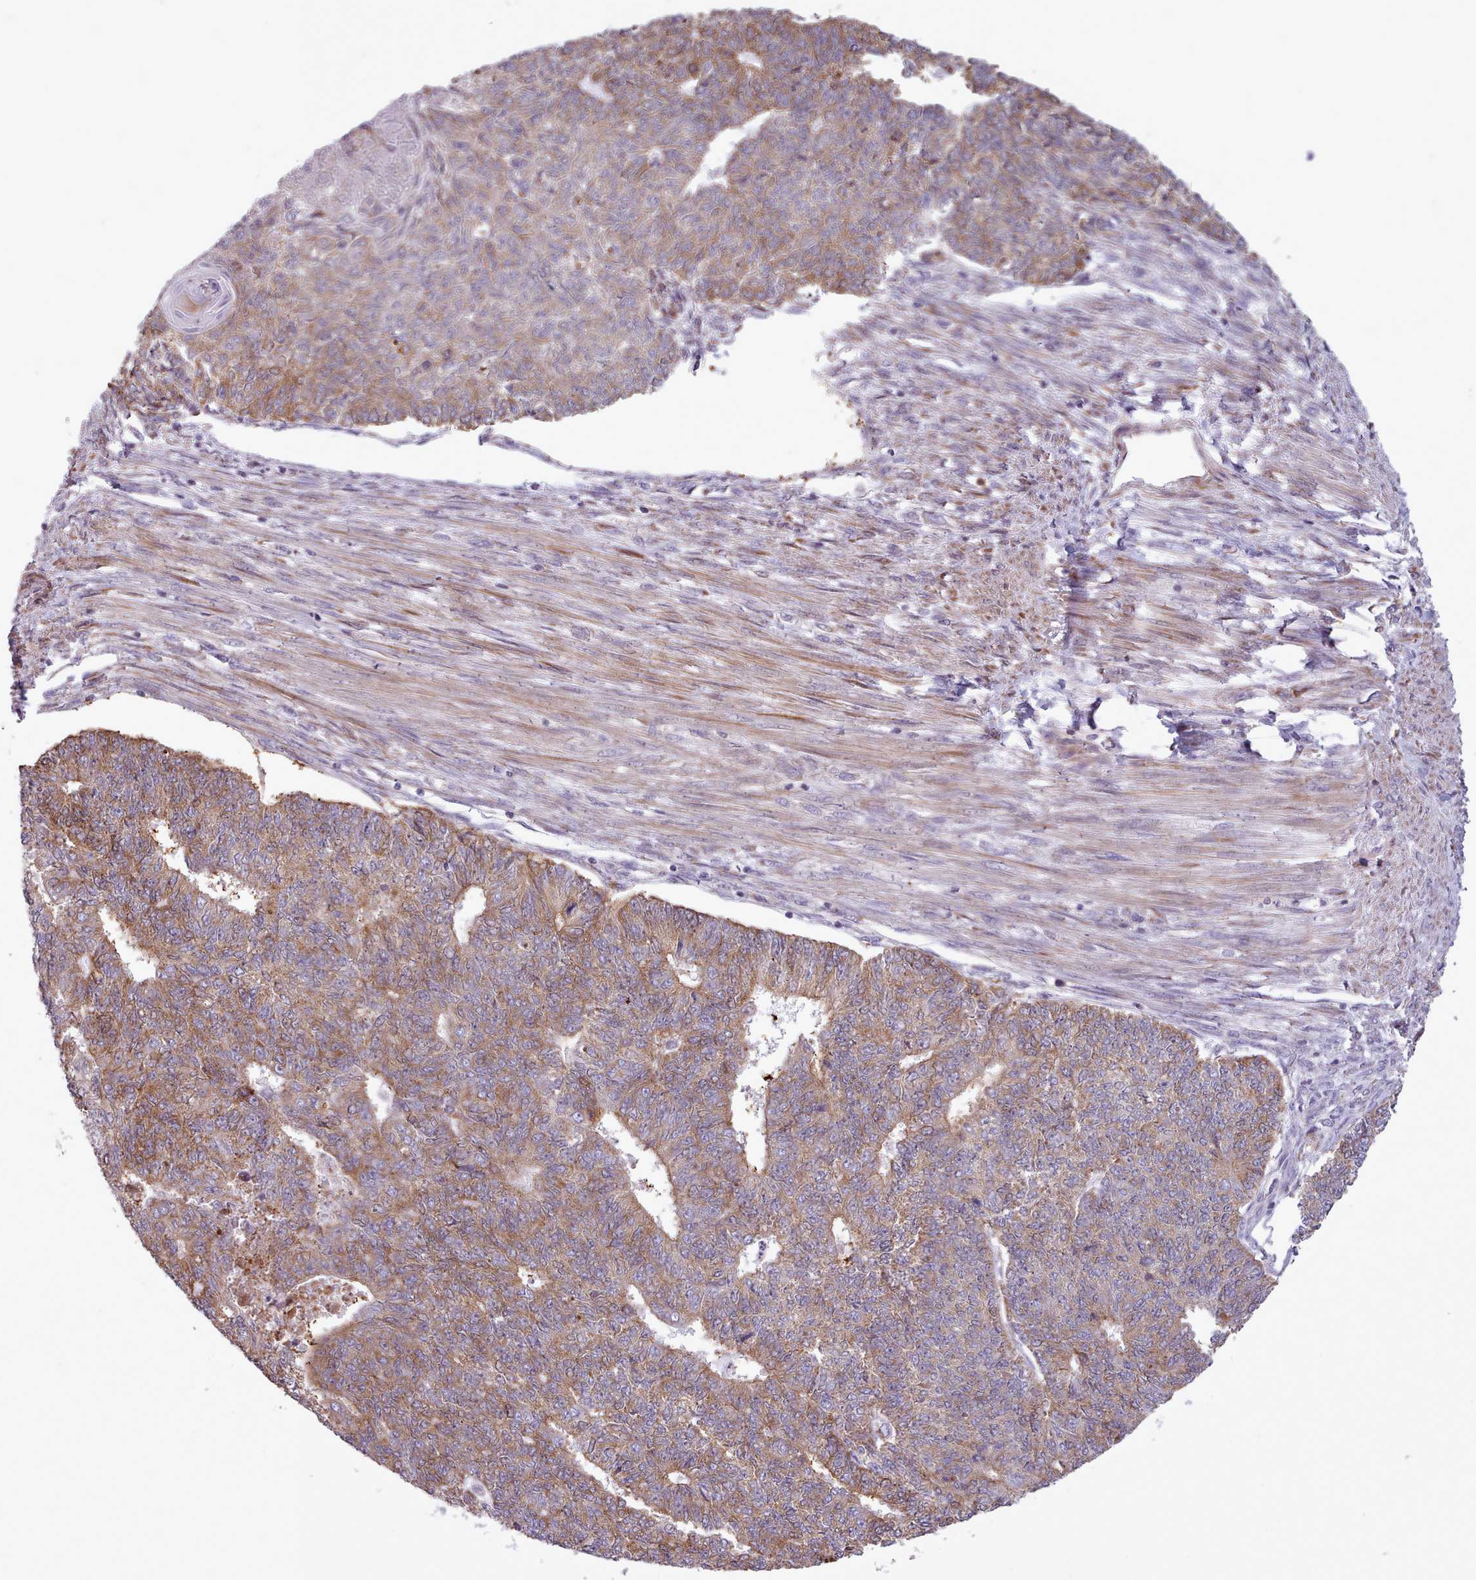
{"staining": {"intensity": "moderate", "quantity": ">75%", "location": "cytoplasmic/membranous"}, "tissue": "endometrial cancer", "cell_type": "Tumor cells", "image_type": "cancer", "snomed": [{"axis": "morphology", "description": "Adenocarcinoma, NOS"}, {"axis": "topography", "description": "Endometrium"}], "caption": "IHC histopathology image of human adenocarcinoma (endometrial) stained for a protein (brown), which demonstrates medium levels of moderate cytoplasmic/membranous expression in about >75% of tumor cells.", "gene": "AVL9", "patient": {"sex": "female", "age": 32}}